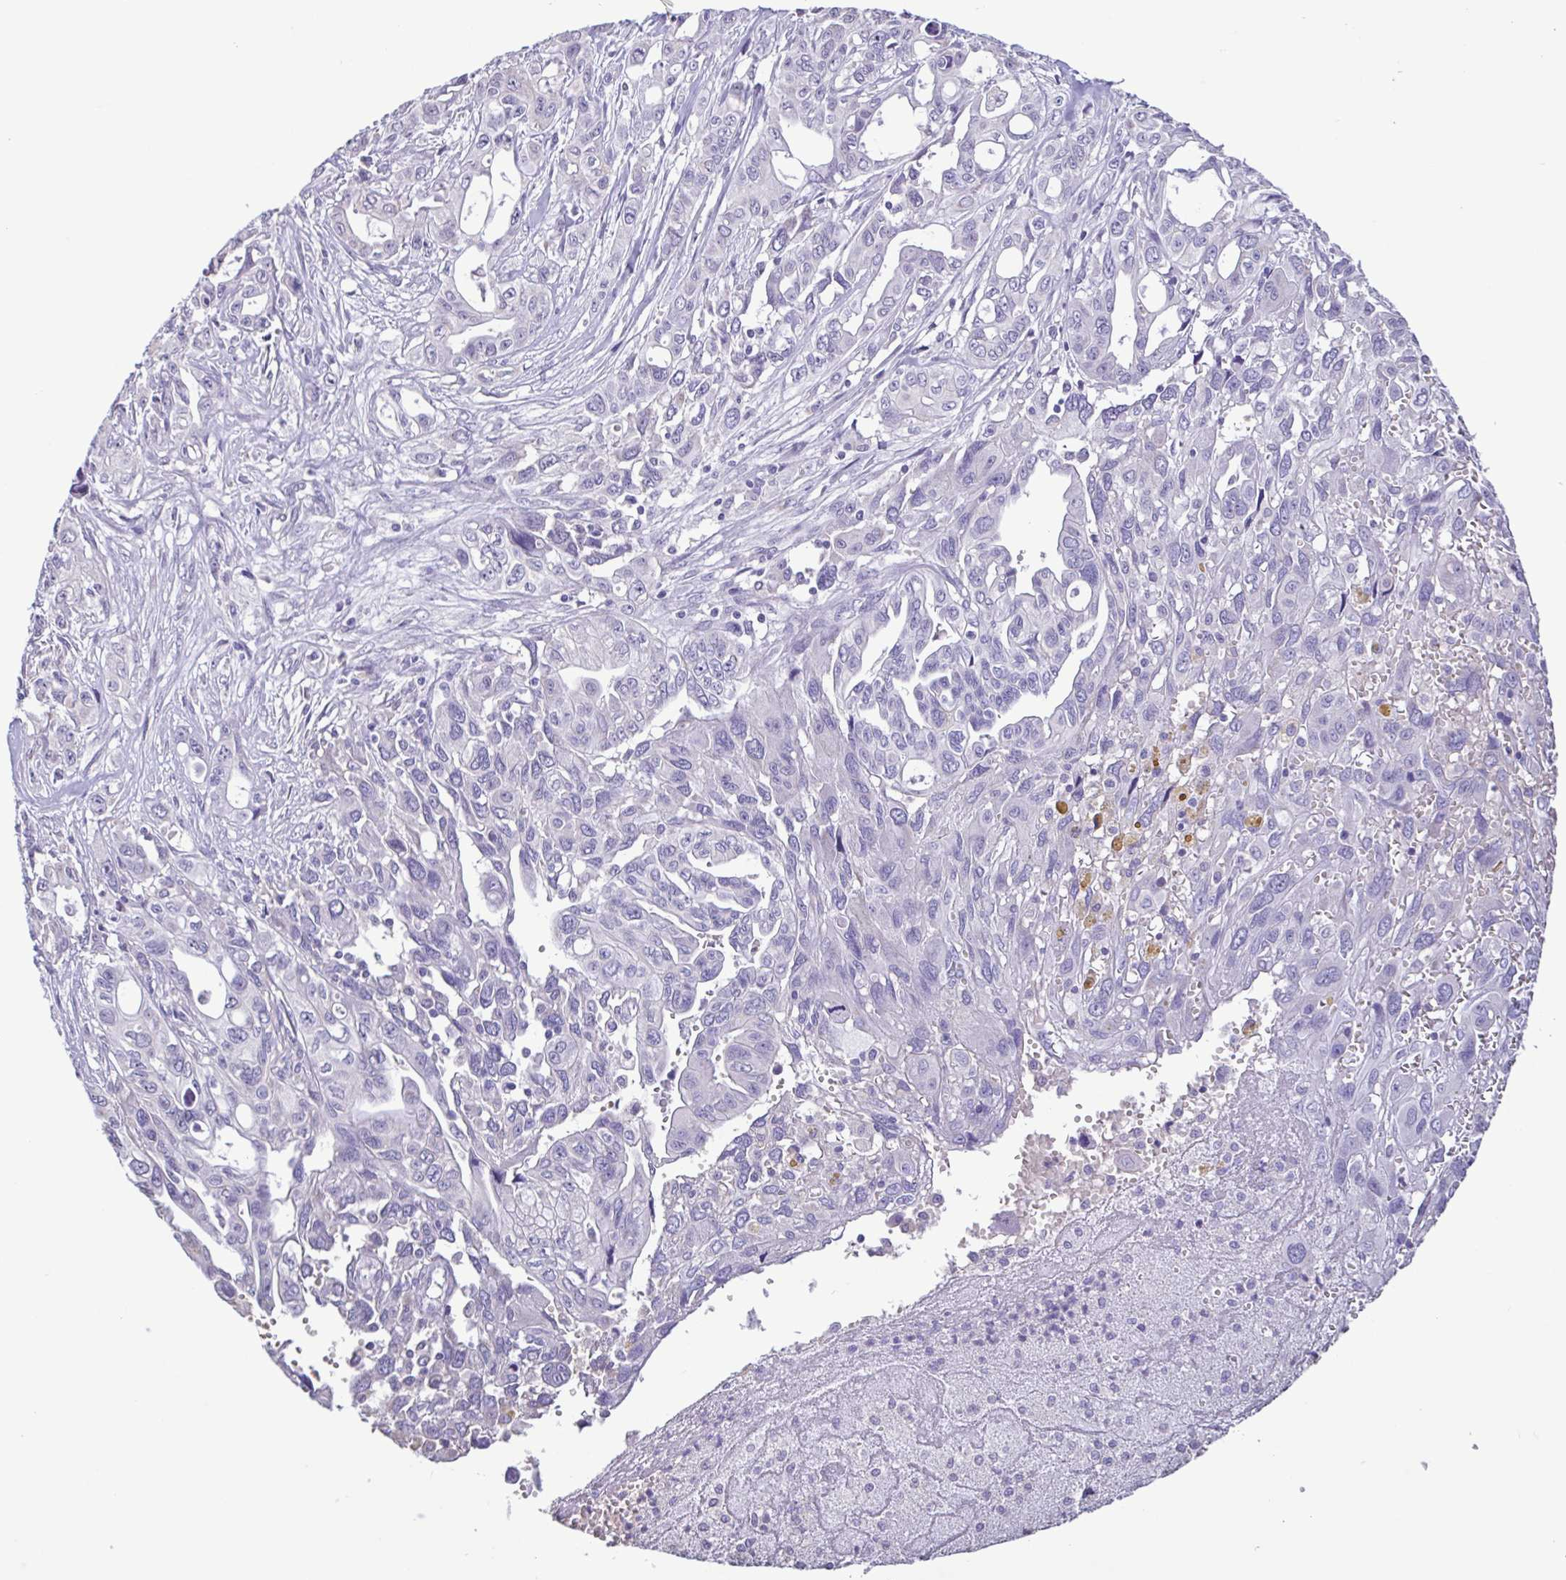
{"staining": {"intensity": "negative", "quantity": "none", "location": "none"}, "tissue": "pancreatic cancer", "cell_type": "Tumor cells", "image_type": "cancer", "snomed": [{"axis": "morphology", "description": "Adenocarcinoma, NOS"}, {"axis": "topography", "description": "Pancreas"}], "caption": "Tumor cells are negative for brown protein staining in adenocarcinoma (pancreatic).", "gene": "CBY2", "patient": {"sex": "female", "age": 47}}